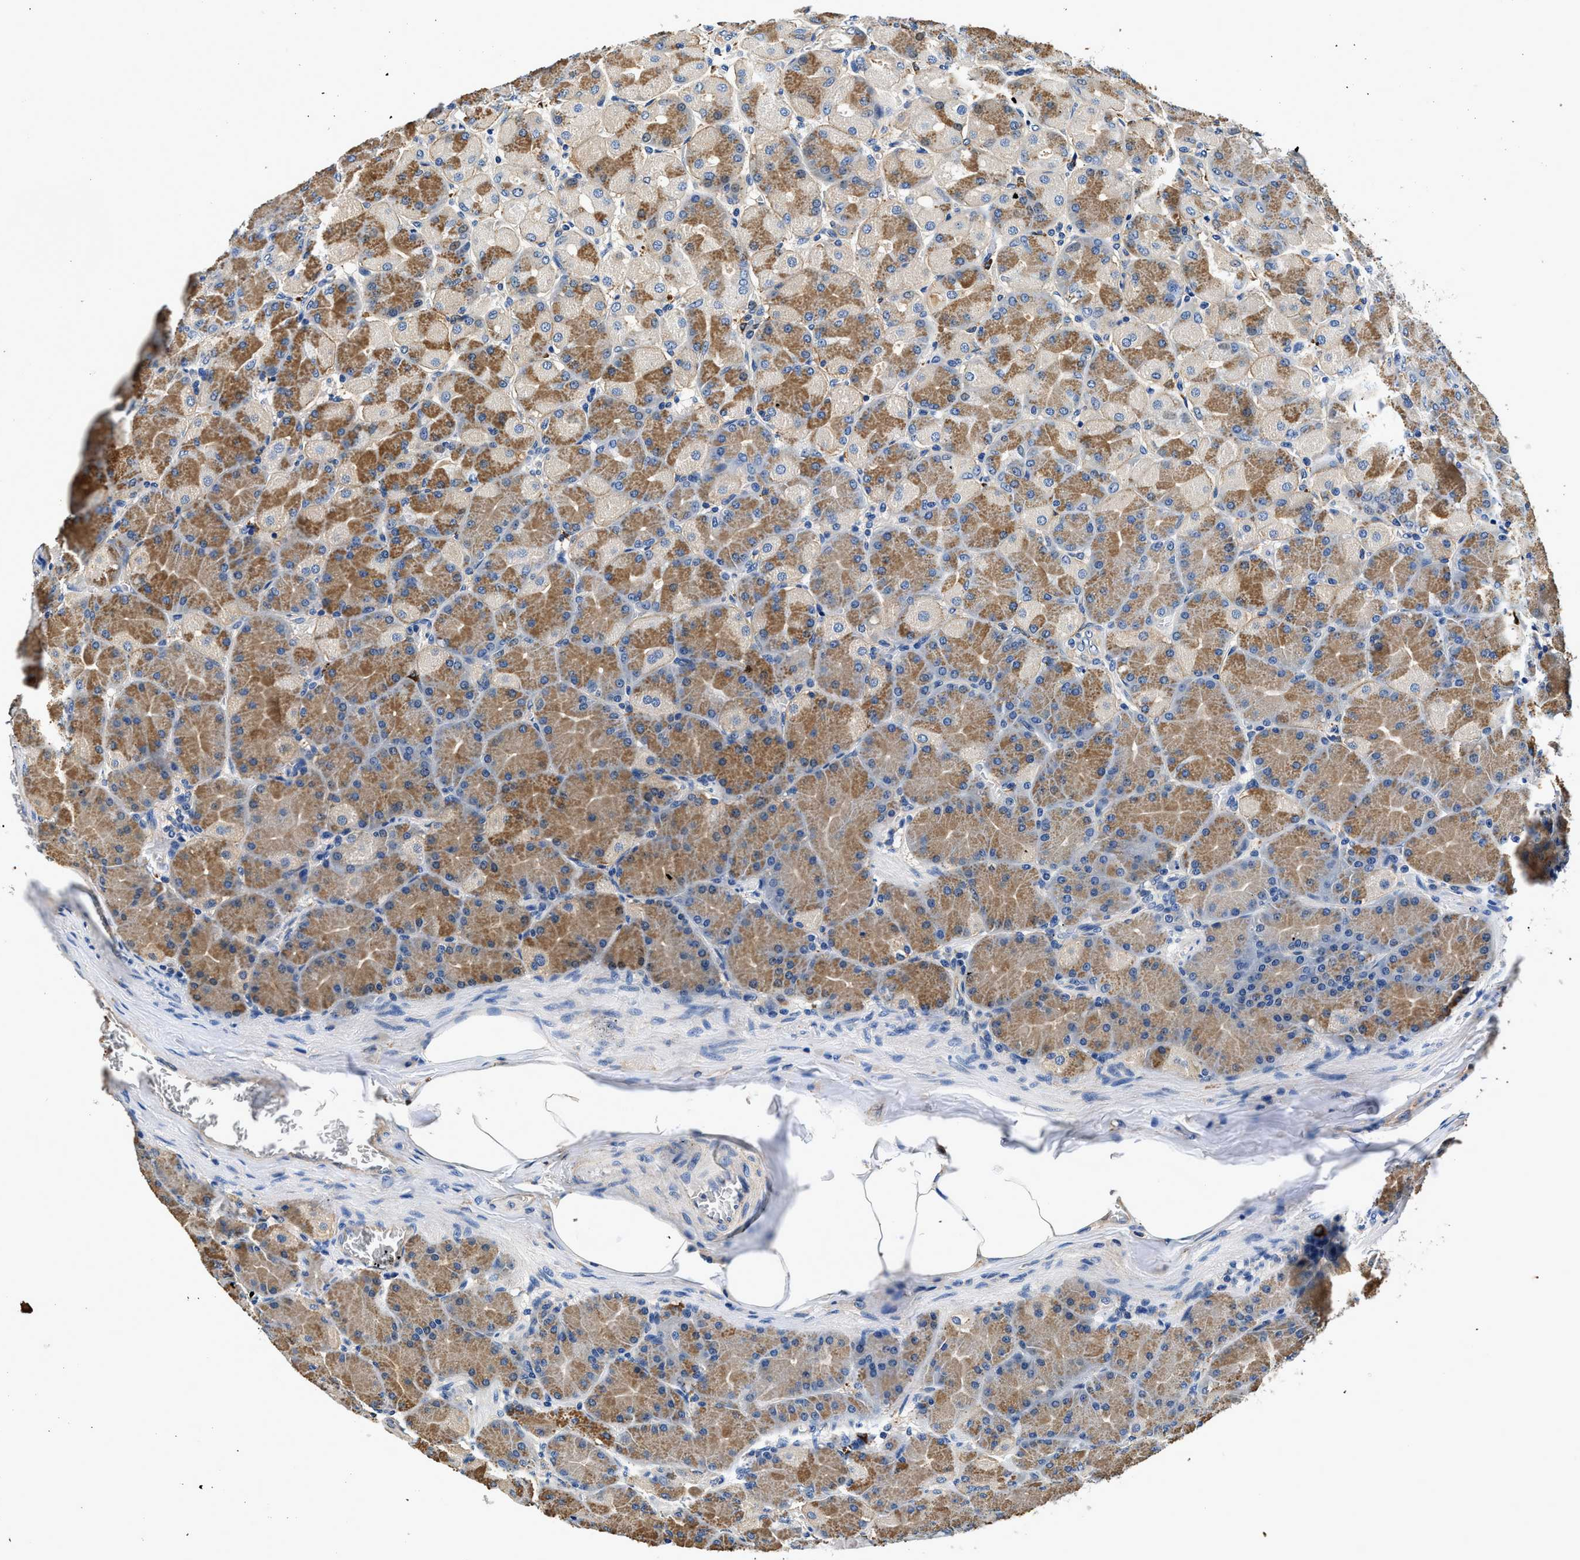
{"staining": {"intensity": "moderate", "quantity": "25%-75%", "location": "cytoplasmic/membranous"}, "tissue": "stomach", "cell_type": "Glandular cells", "image_type": "normal", "snomed": [{"axis": "morphology", "description": "Normal tissue, NOS"}, {"axis": "topography", "description": "Stomach, upper"}], "caption": "Immunohistochemical staining of unremarkable stomach shows 25%-75% levels of moderate cytoplasmic/membranous protein positivity in about 25%-75% of glandular cells.", "gene": "ZFAND3", "patient": {"sex": "female", "age": 56}}